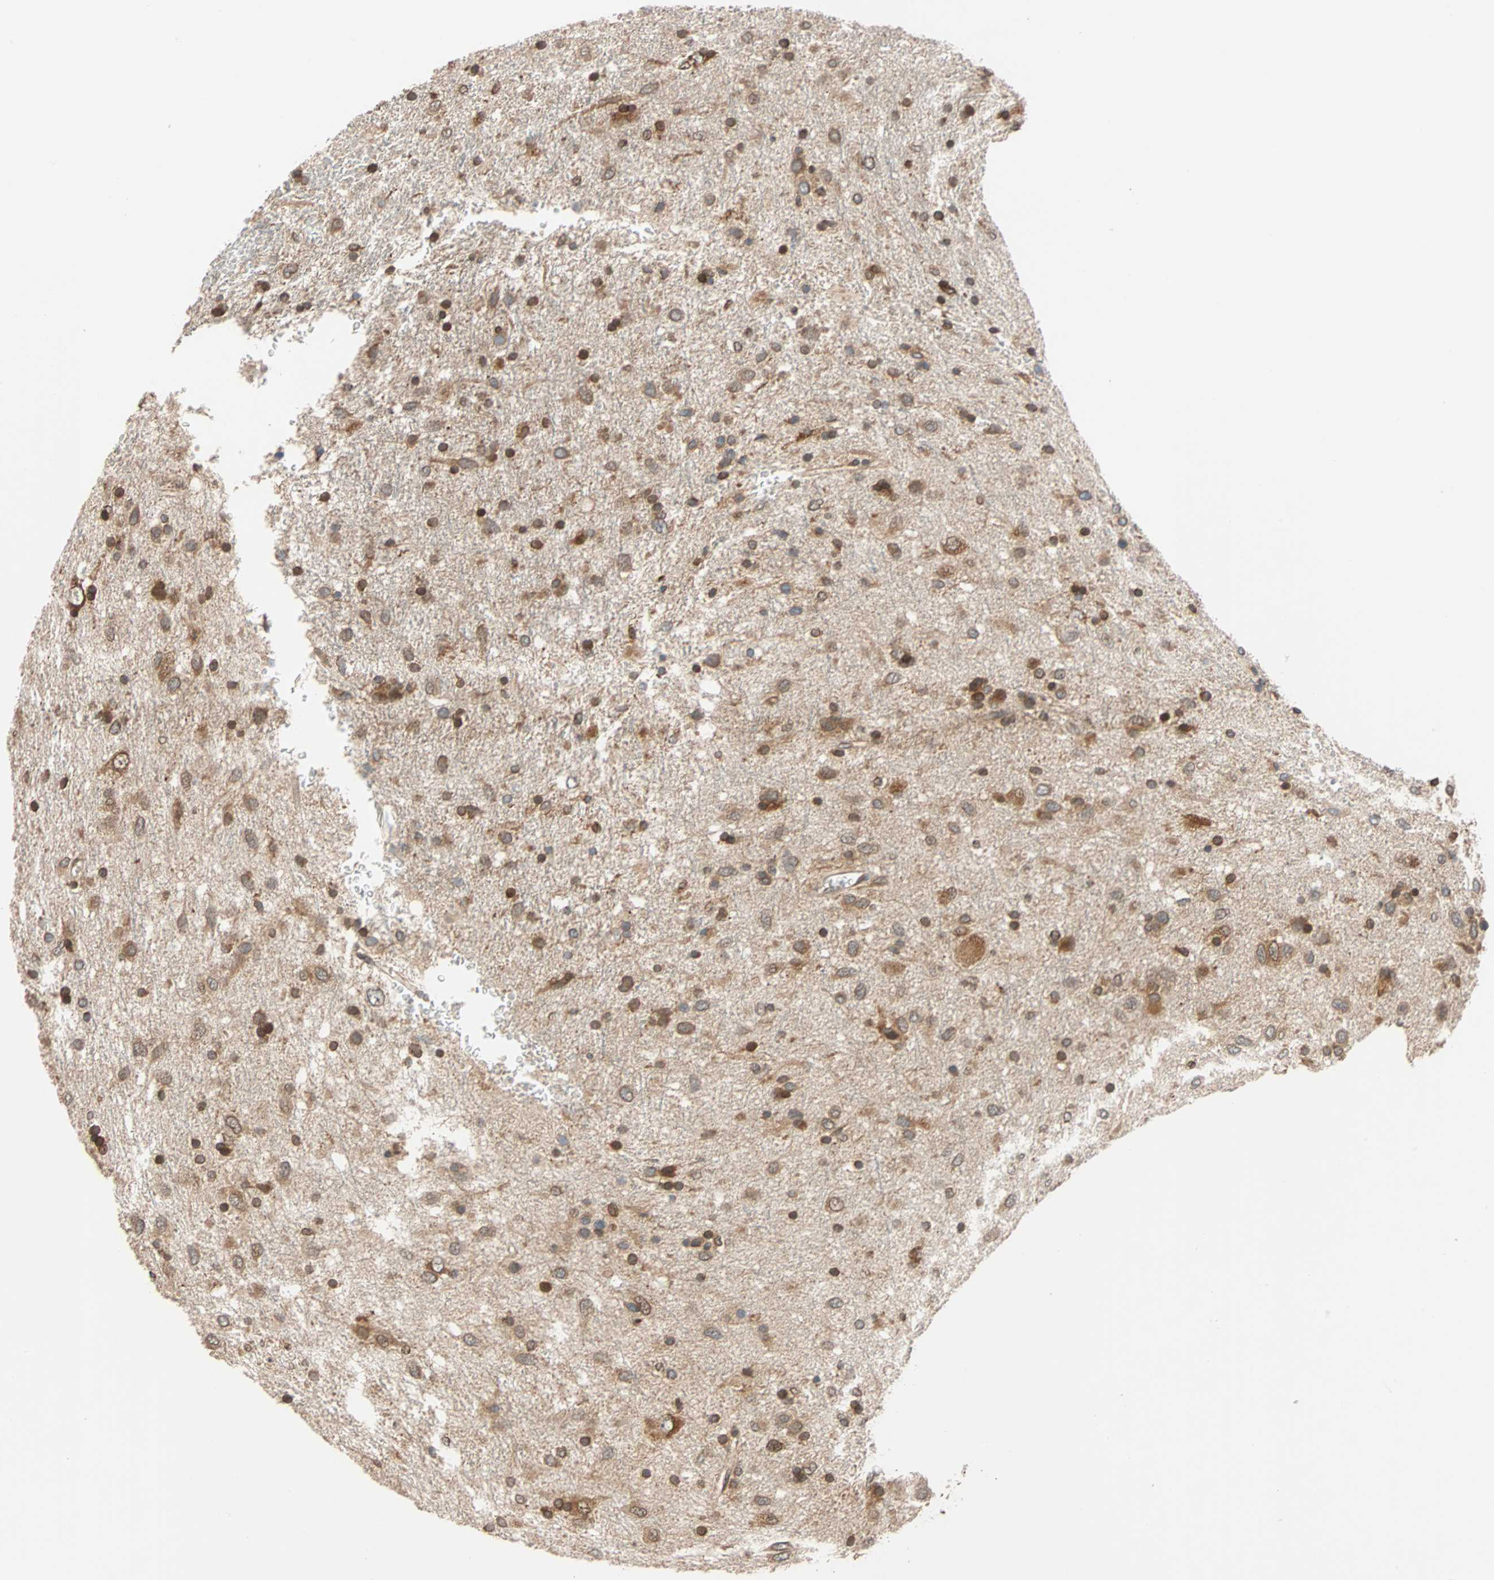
{"staining": {"intensity": "moderate", "quantity": ">75%", "location": "cytoplasmic/membranous,nuclear"}, "tissue": "glioma", "cell_type": "Tumor cells", "image_type": "cancer", "snomed": [{"axis": "morphology", "description": "Glioma, malignant, Low grade"}, {"axis": "topography", "description": "Brain"}], "caption": "High-magnification brightfield microscopy of low-grade glioma (malignant) stained with DAB (brown) and counterstained with hematoxylin (blue). tumor cells exhibit moderate cytoplasmic/membranous and nuclear expression is identified in about>75% of cells. The staining is performed using DAB brown chromogen to label protein expression. The nuclei are counter-stained blue using hematoxylin.", "gene": "AUP1", "patient": {"sex": "male", "age": 77}}